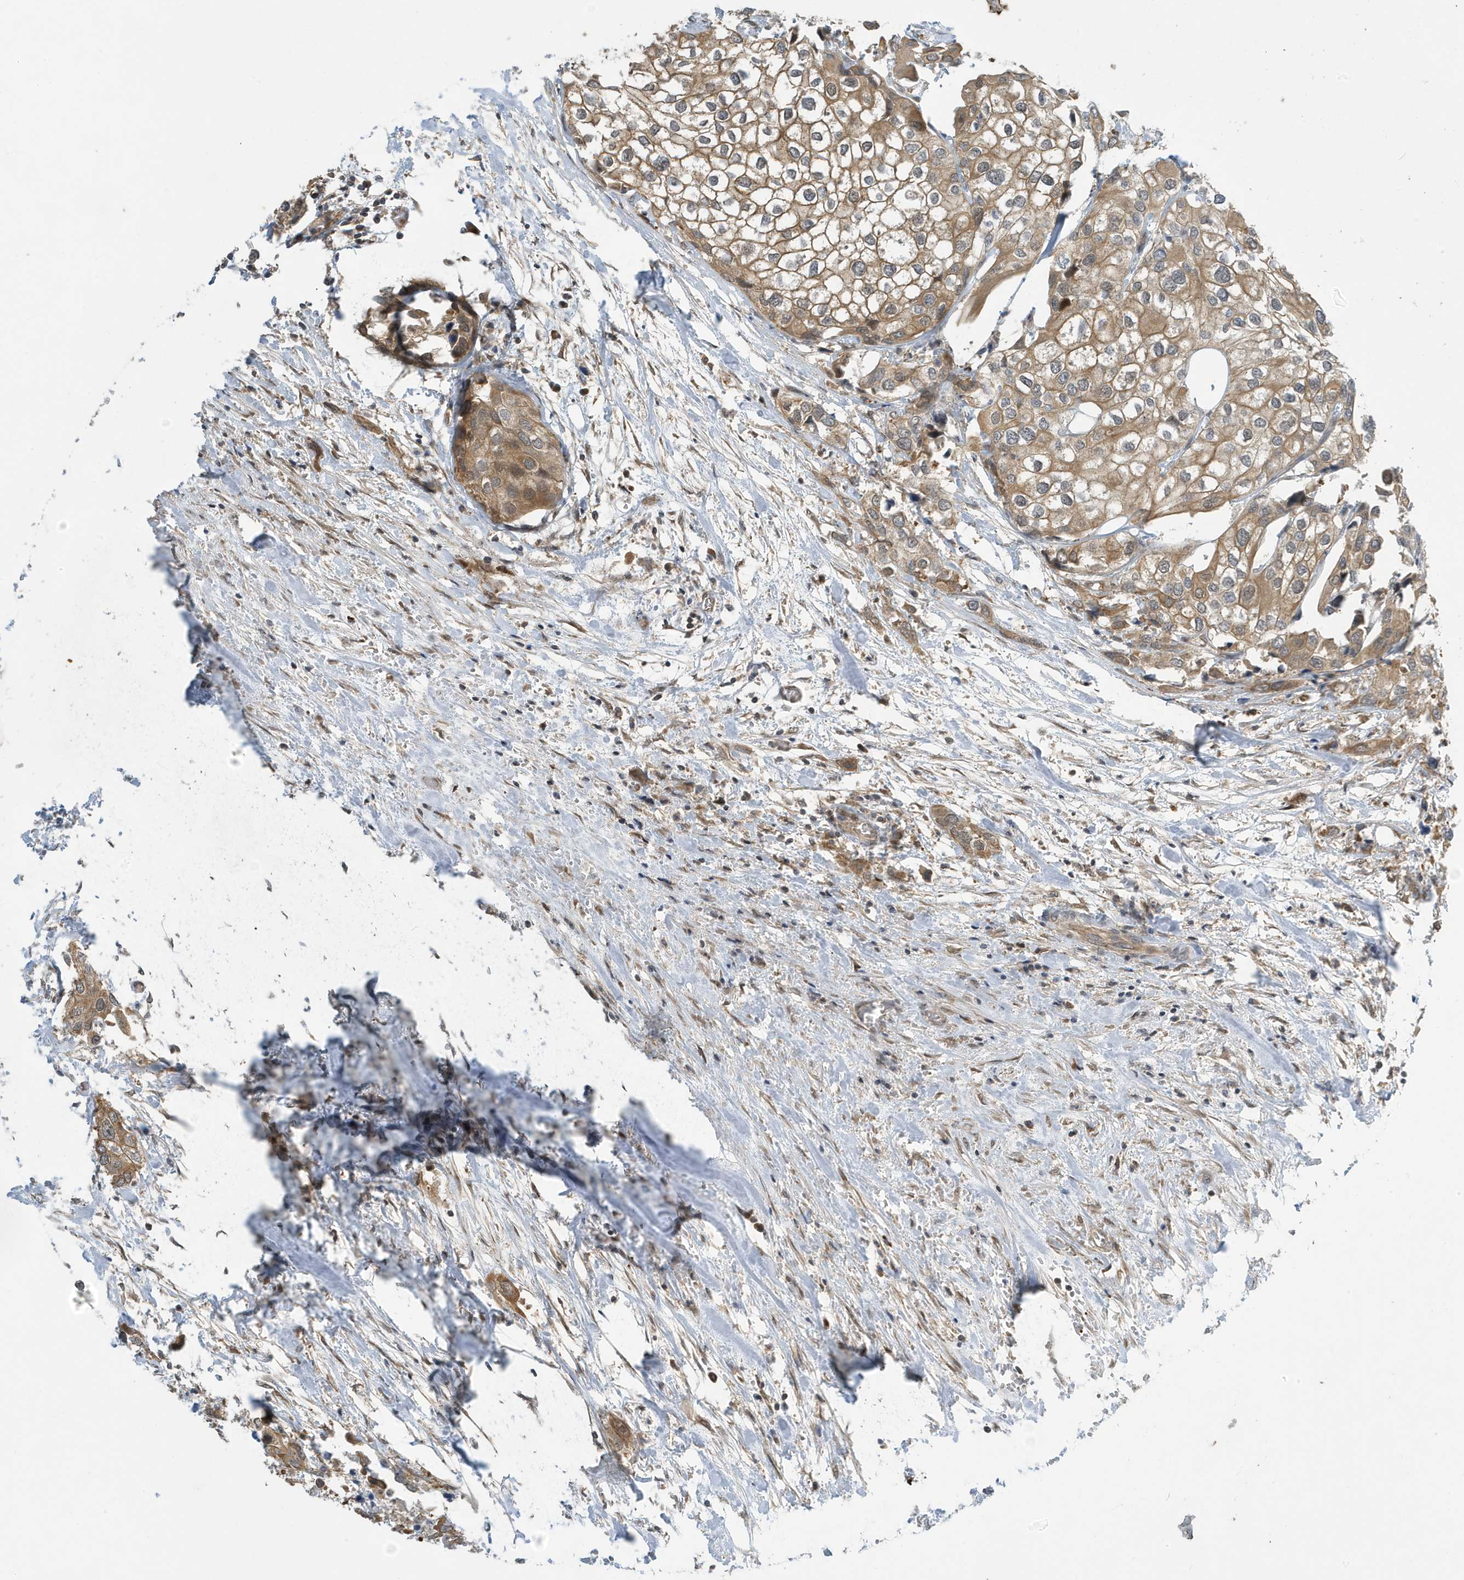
{"staining": {"intensity": "moderate", "quantity": ">75%", "location": "cytoplasmic/membranous"}, "tissue": "urothelial cancer", "cell_type": "Tumor cells", "image_type": "cancer", "snomed": [{"axis": "morphology", "description": "Urothelial carcinoma, High grade"}, {"axis": "topography", "description": "Urinary bladder"}], "caption": "IHC micrograph of neoplastic tissue: human urothelial cancer stained using immunohistochemistry (IHC) shows medium levels of moderate protein expression localized specifically in the cytoplasmic/membranous of tumor cells, appearing as a cytoplasmic/membranous brown color.", "gene": "NCOA7", "patient": {"sex": "male", "age": 64}}